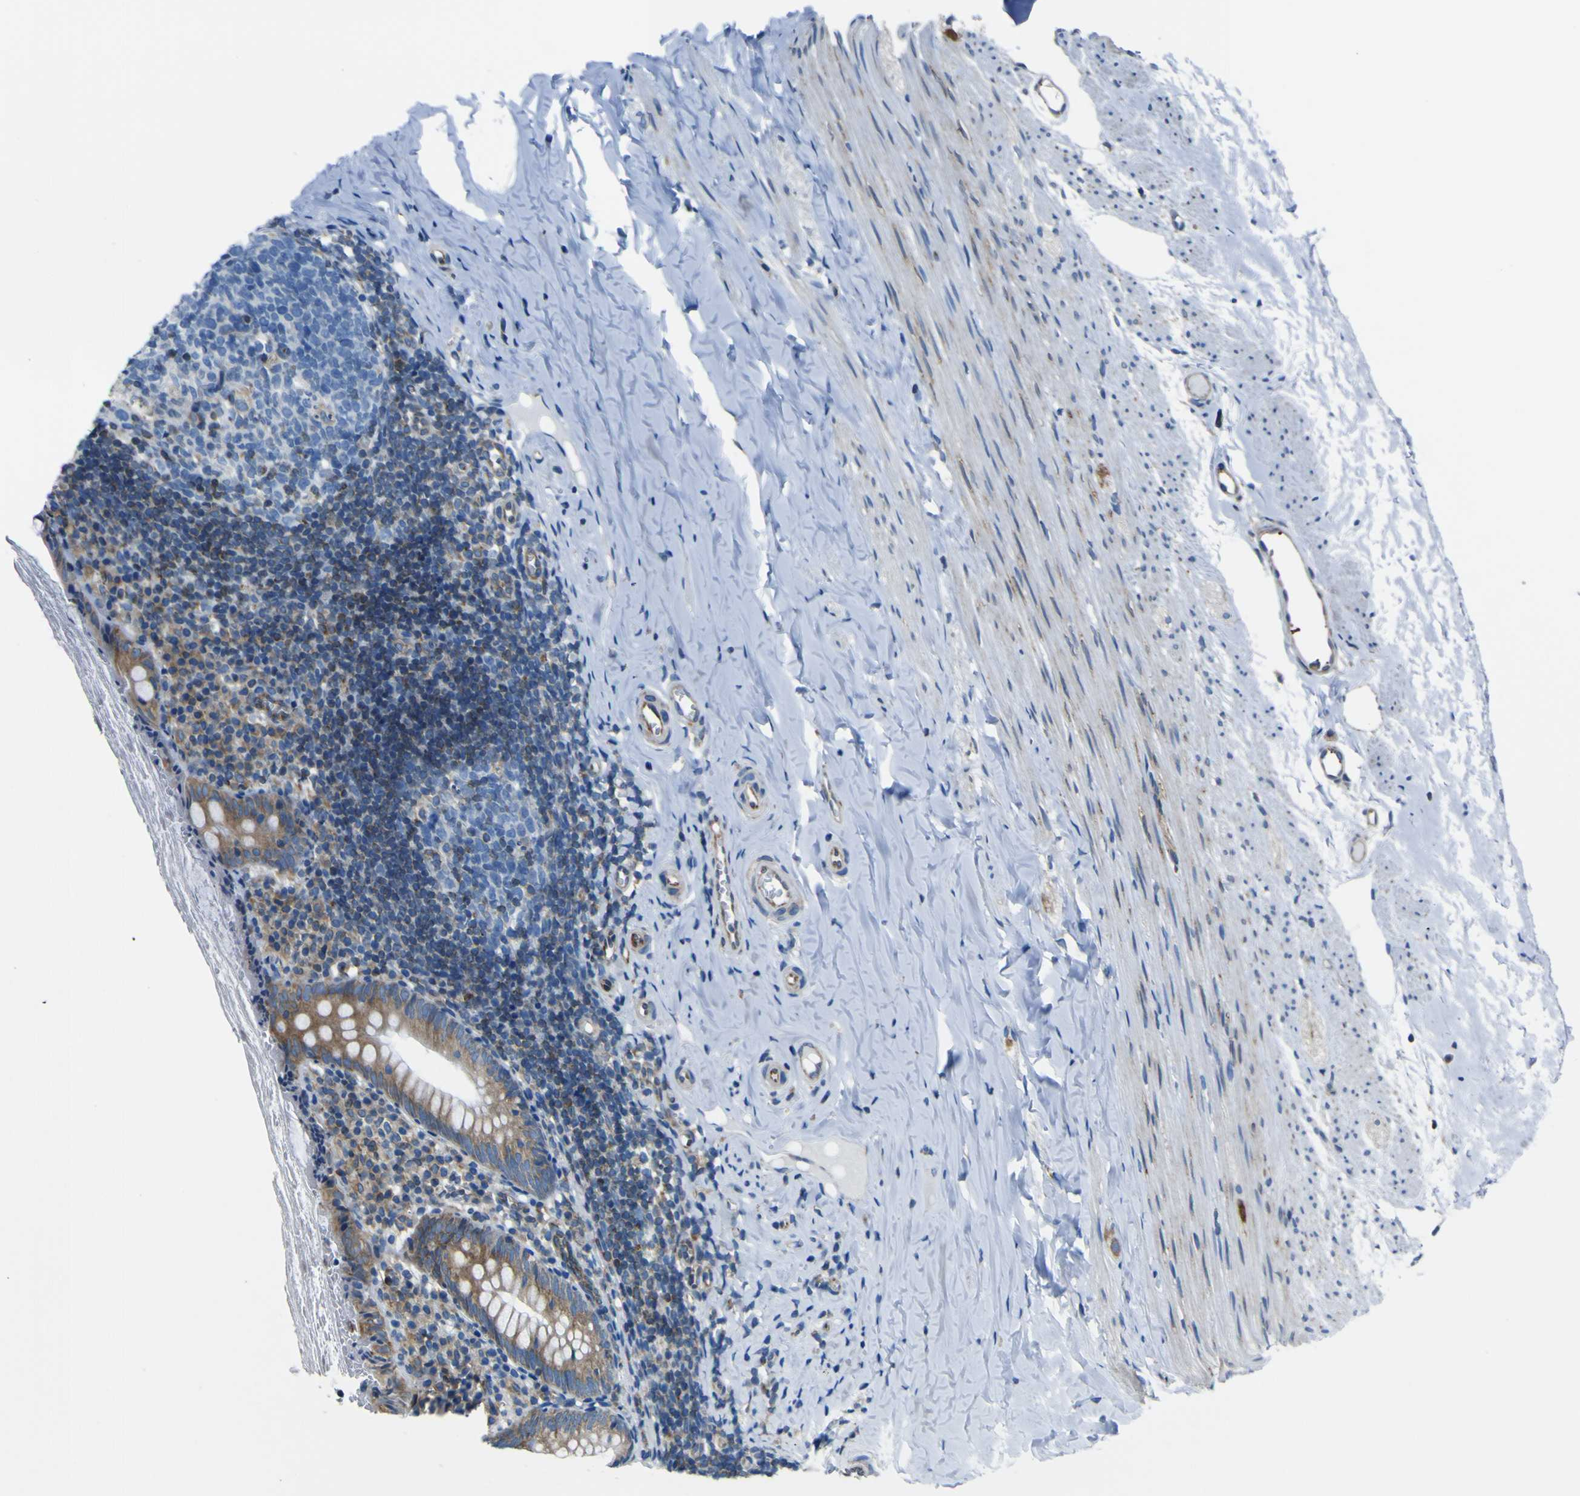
{"staining": {"intensity": "moderate", "quantity": ">75%", "location": "cytoplasmic/membranous"}, "tissue": "appendix", "cell_type": "Glandular cells", "image_type": "normal", "snomed": [{"axis": "morphology", "description": "Normal tissue, NOS"}, {"axis": "topography", "description": "Appendix"}], "caption": "Protein expression by immunohistochemistry displays moderate cytoplasmic/membranous staining in about >75% of glandular cells in unremarkable appendix. (DAB IHC, brown staining for protein, blue staining for nuclei).", "gene": "STIM1", "patient": {"sex": "female", "age": 10}}